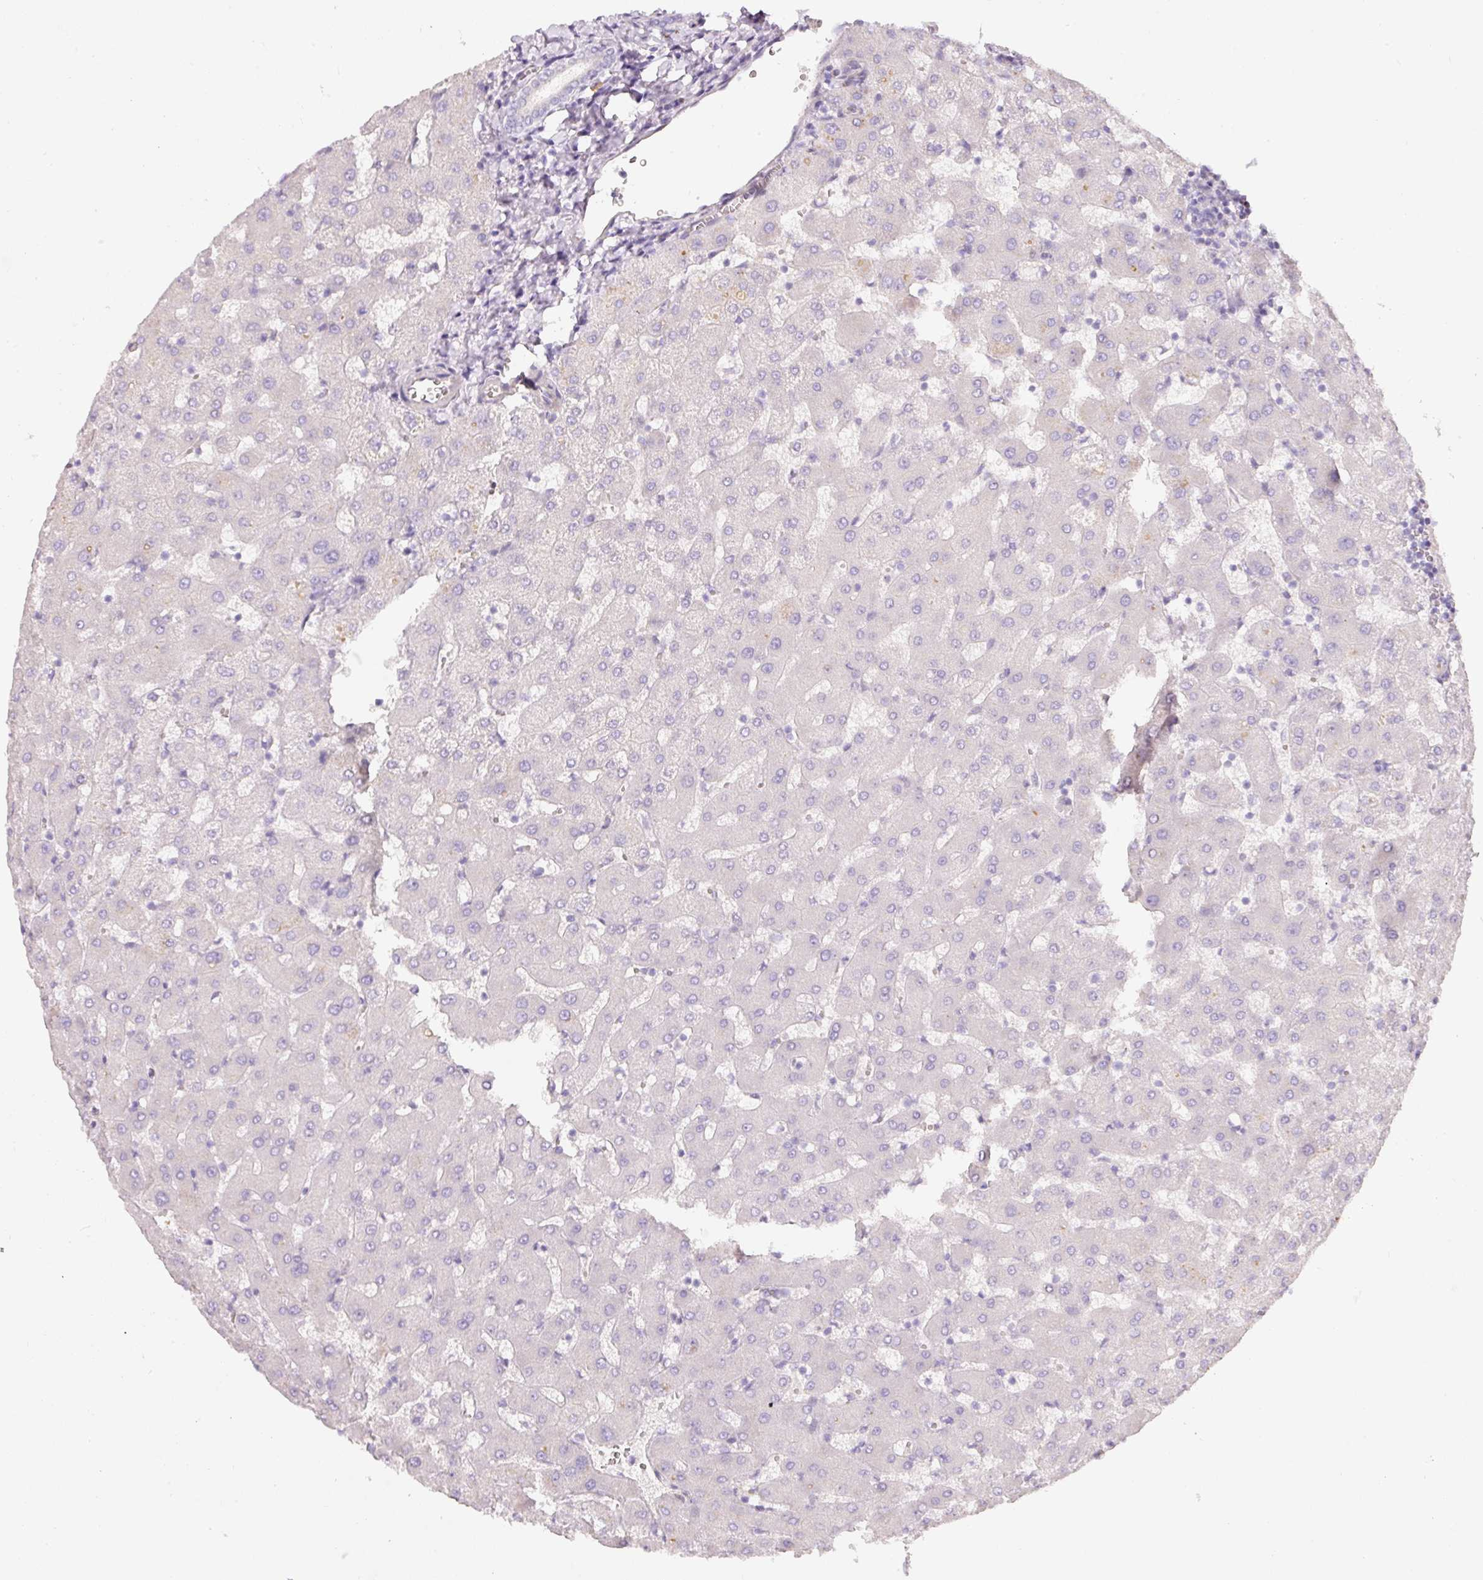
{"staining": {"intensity": "negative", "quantity": "none", "location": "none"}, "tissue": "liver", "cell_type": "Cholangiocytes", "image_type": "normal", "snomed": [{"axis": "morphology", "description": "Normal tissue, NOS"}, {"axis": "topography", "description": "Liver"}], "caption": "Immunohistochemical staining of normal human liver reveals no significant positivity in cholangiocytes. (IHC, brightfield microscopy, high magnification).", "gene": "NBPF11", "patient": {"sex": "female", "age": 63}}